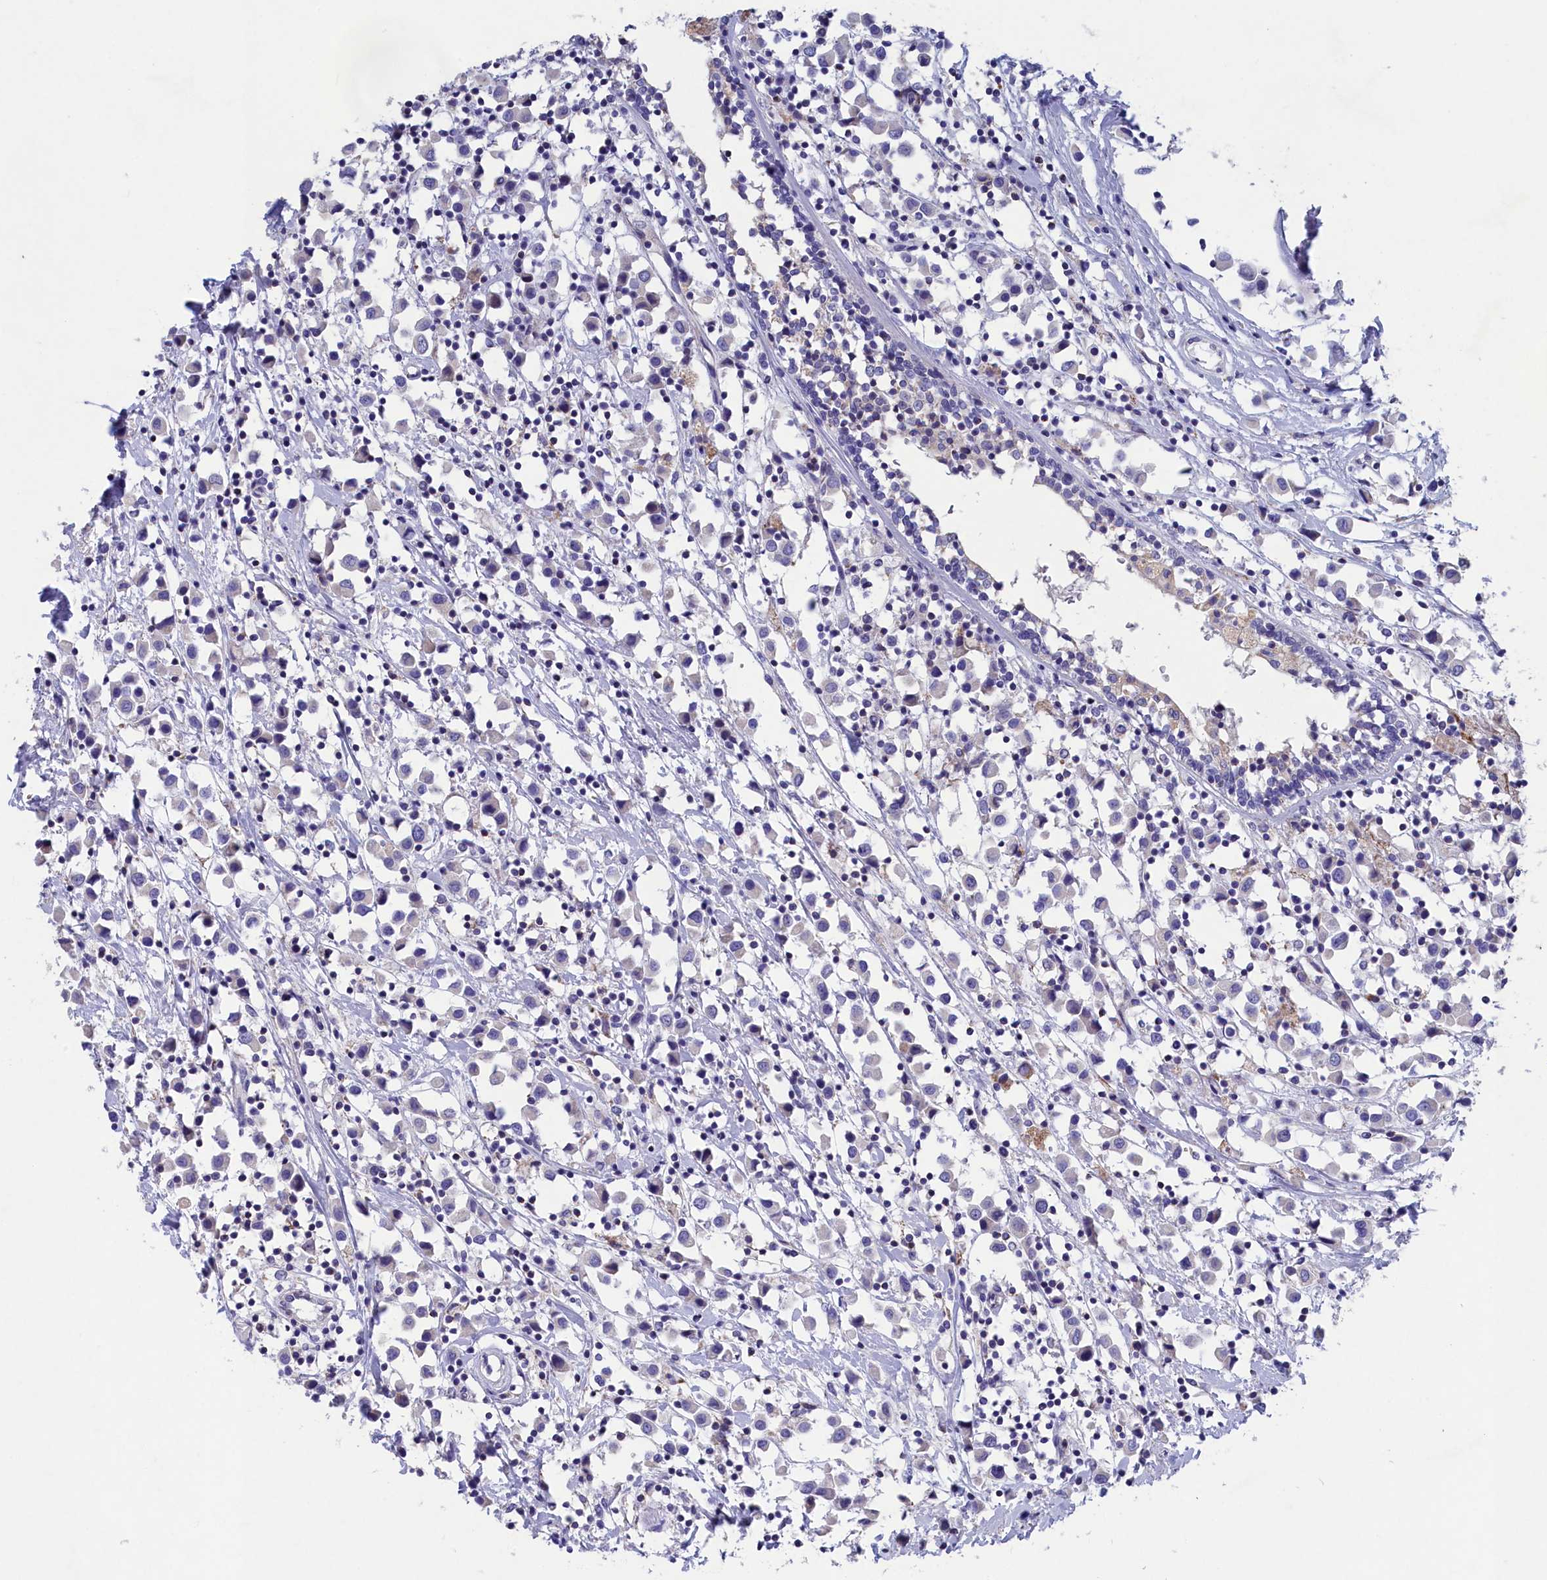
{"staining": {"intensity": "negative", "quantity": "none", "location": "none"}, "tissue": "breast cancer", "cell_type": "Tumor cells", "image_type": "cancer", "snomed": [{"axis": "morphology", "description": "Duct carcinoma"}, {"axis": "topography", "description": "Breast"}], "caption": "Immunohistochemistry image of human breast cancer stained for a protein (brown), which displays no staining in tumor cells.", "gene": "PRDM12", "patient": {"sex": "female", "age": 61}}